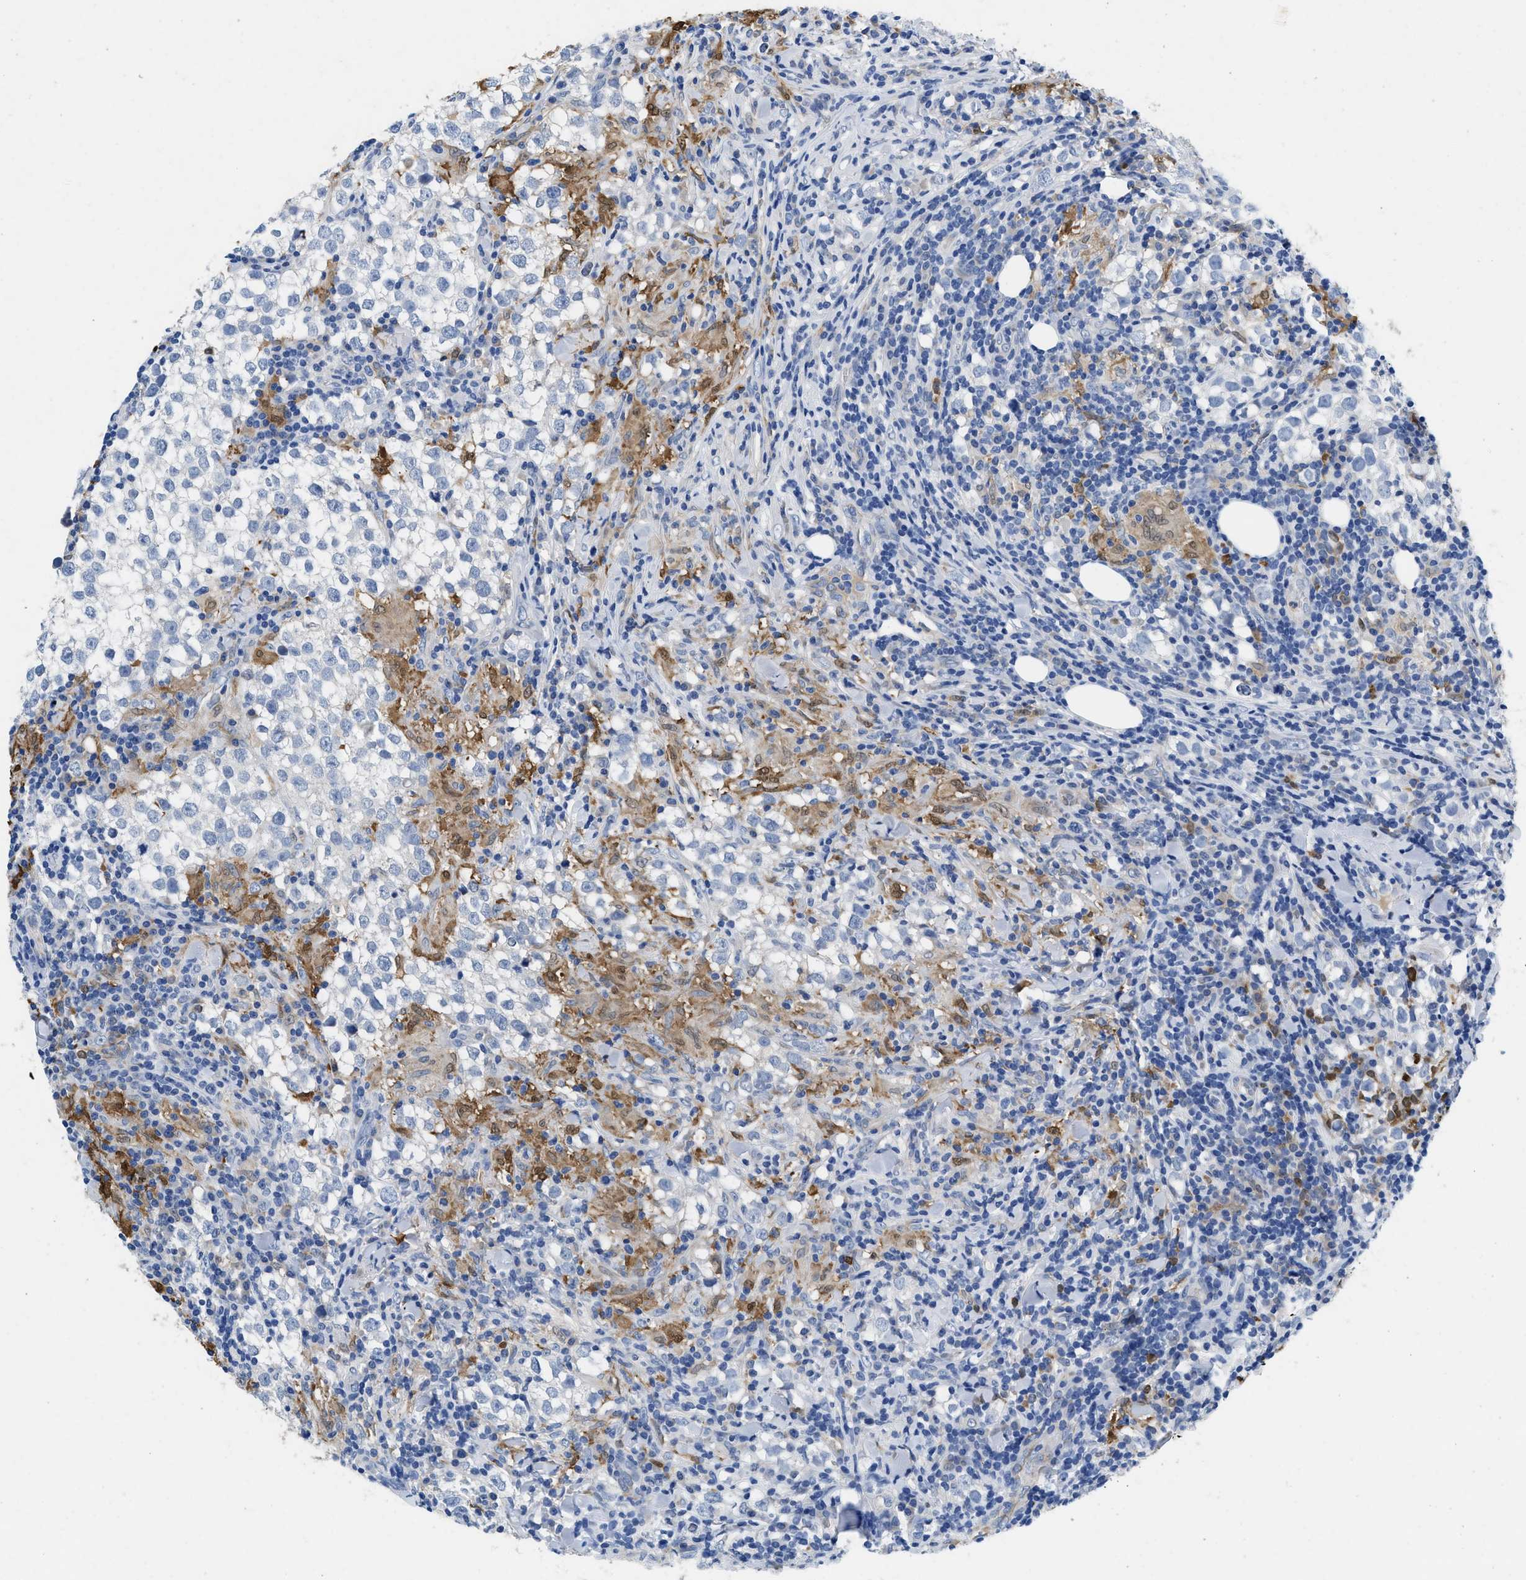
{"staining": {"intensity": "negative", "quantity": "none", "location": "none"}, "tissue": "testis cancer", "cell_type": "Tumor cells", "image_type": "cancer", "snomed": [{"axis": "morphology", "description": "Seminoma, NOS"}, {"axis": "morphology", "description": "Carcinoma, Embryonal, NOS"}, {"axis": "topography", "description": "Testis"}], "caption": "Photomicrograph shows no significant protein expression in tumor cells of embryonal carcinoma (testis).", "gene": "SPEG", "patient": {"sex": "male", "age": 36}}